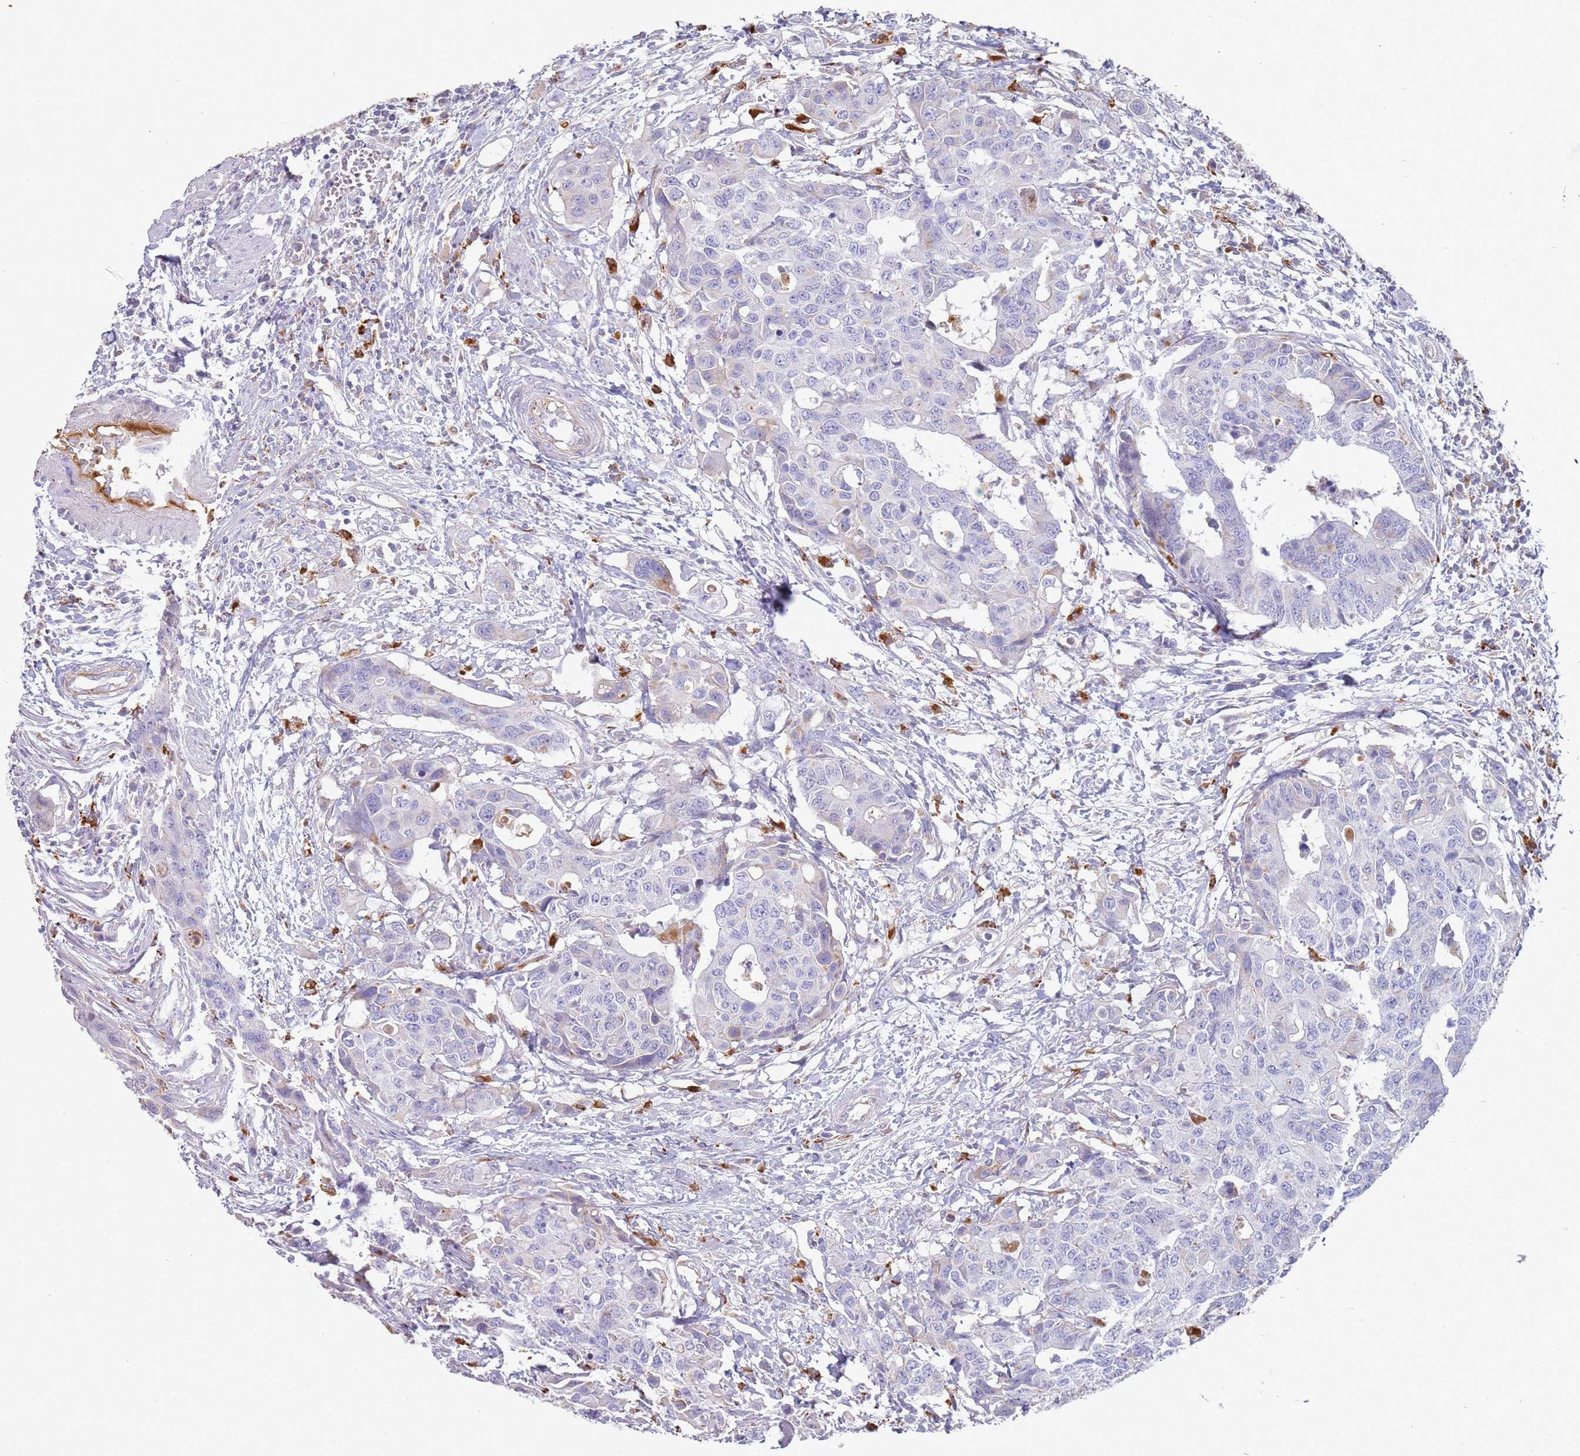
{"staining": {"intensity": "negative", "quantity": "none", "location": "none"}, "tissue": "colorectal cancer", "cell_type": "Tumor cells", "image_type": "cancer", "snomed": [{"axis": "morphology", "description": "Adenocarcinoma, NOS"}, {"axis": "topography", "description": "Colon"}], "caption": "Tumor cells show no significant positivity in colorectal cancer (adenocarcinoma). (Brightfield microscopy of DAB (3,3'-diaminobenzidine) IHC at high magnification).", "gene": "TMEM229B", "patient": {"sex": "male", "age": 77}}